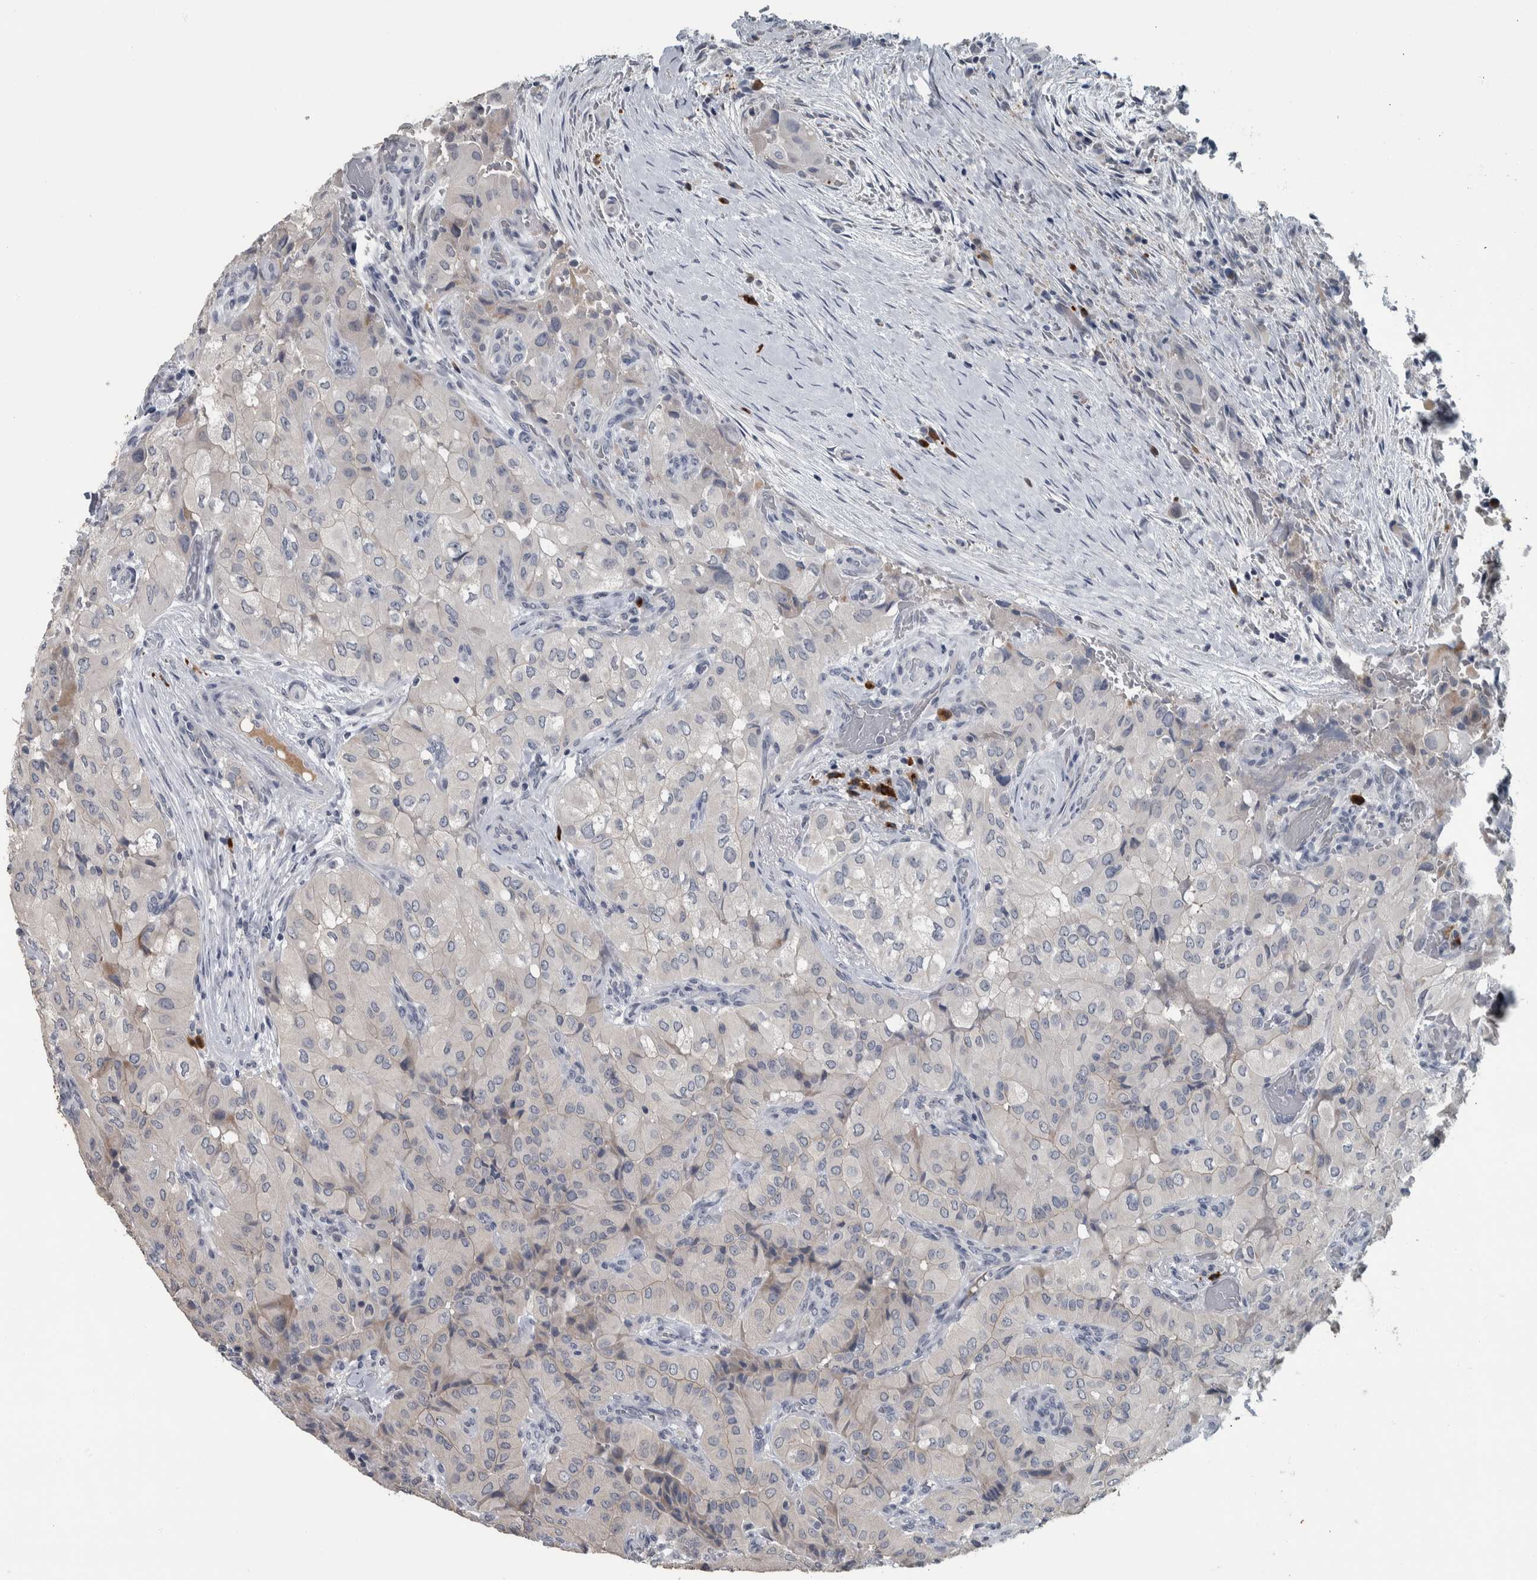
{"staining": {"intensity": "negative", "quantity": "none", "location": "none"}, "tissue": "thyroid cancer", "cell_type": "Tumor cells", "image_type": "cancer", "snomed": [{"axis": "morphology", "description": "Papillary adenocarcinoma, NOS"}, {"axis": "topography", "description": "Thyroid gland"}], "caption": "Tumor cells show no significant protein expression in thyroid papillary adenocarcinoma.", "gene": "CAVIN4", "patient": {"sex": "female", "age": 59}}